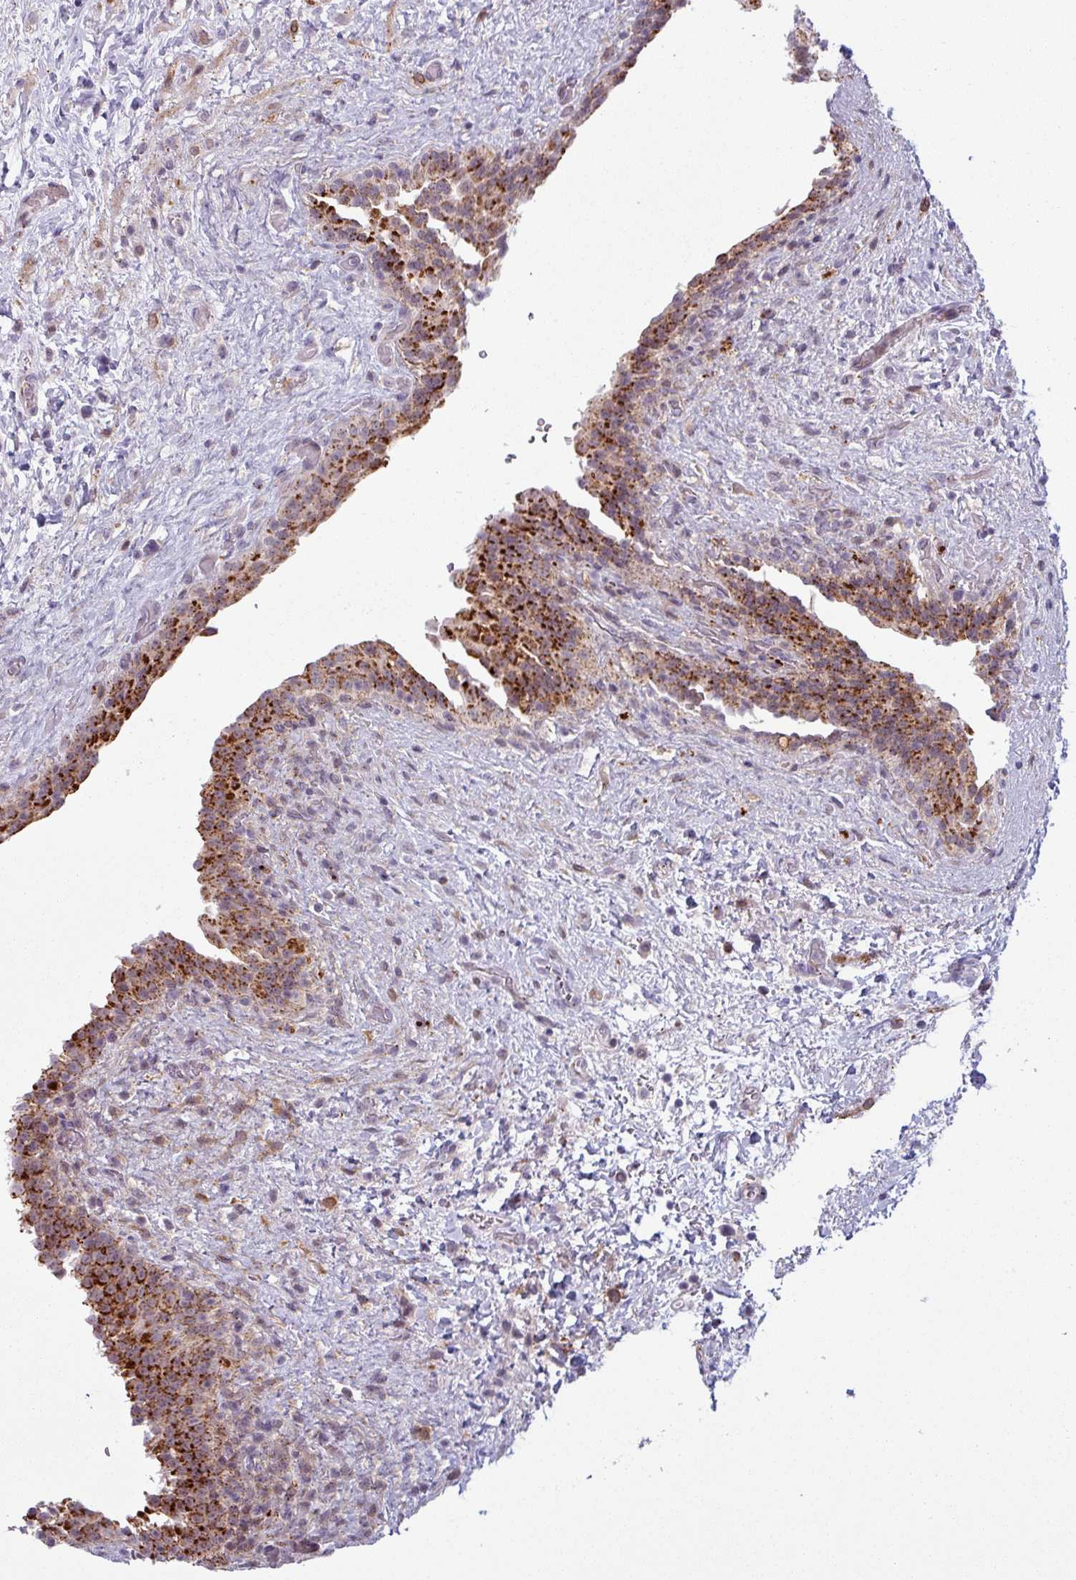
{"staining": {"intensity": "strong", "quantity": ">75%", "location": "cytoplasmic/membranous"}, "tissue": "urinary bladder", "cell_type": "Urothelial cells", "image_type": "normal", "snomed": [{"axis": "morphology", "description": "Normal tissue, NOS"}, {"axis": "topography", "description": "Urinary bladder"}], "caption": "The immunohistochemical stain shows strong cytoplasmic/membranous expression in urothelial cells of normal urinary bladder.", "gene": "MAP7D2", "patient": {"sex": "male", "age": 69}}